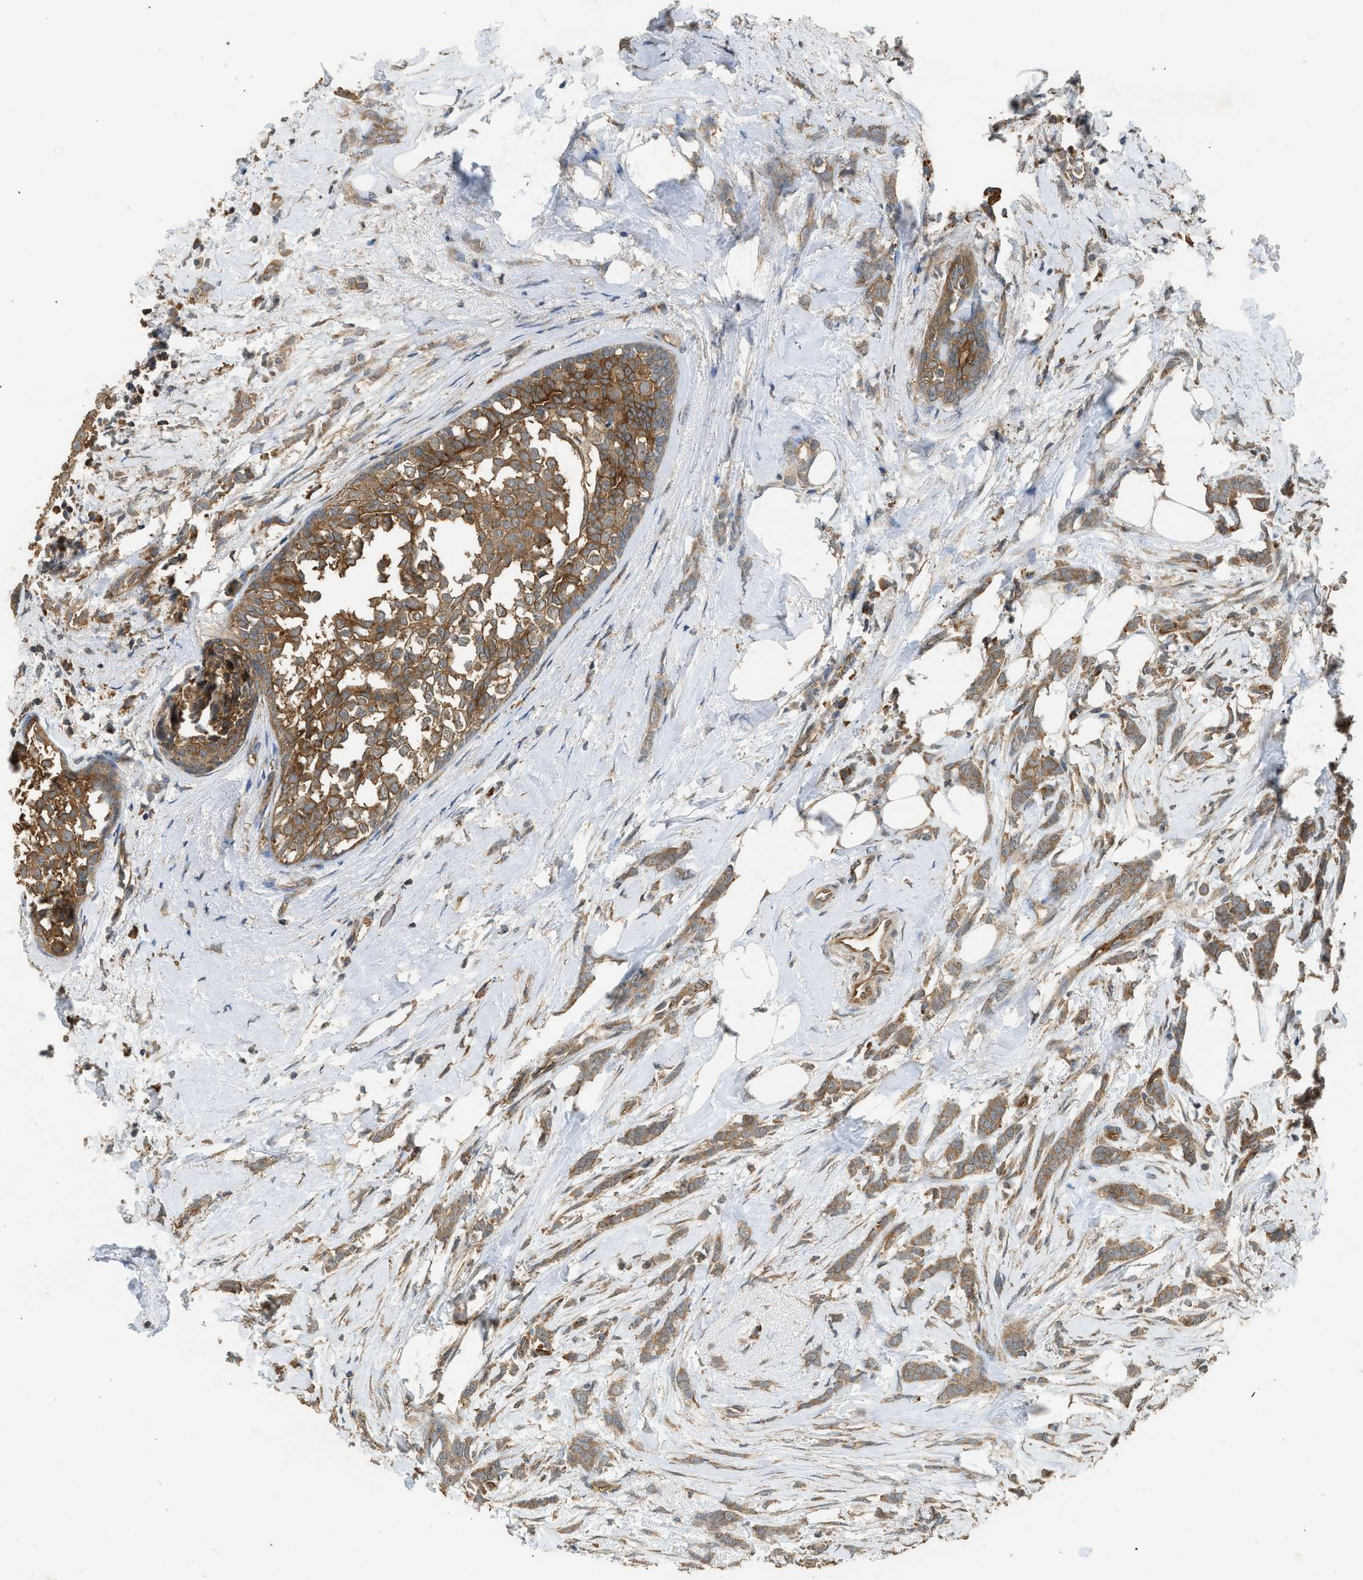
{"staining": {"intensity": "moderate", "quantity": ">75%", "location": "cytoplasmic/membranous"}, "tissue": "breast cancer", "cell_type": "Tumor cells", "image_type": "cancer", "snomed": [{"axis": "morphology", "description": "Lobular carcinoma, in situ"}, {"axis": "morphology", "description": "Lobular carcinoma"}, {"axis": "topography", "description": "Breast"}], "caption": "DAB immunohistochemical staining of lobular carcinoma in situ (breast) reveals moderate cytoplasmic/membranous protein staining in about >75% of tumor cells. The staining was performed using DAB (3,3'-diaminobenzidine) to visualize the protein expression in brown, while the nuclei were stained in blue with hematoxylin (Magnification: 20x).", "gene": "HIP1R", "patient": {"sex": "female", "age": 41}}